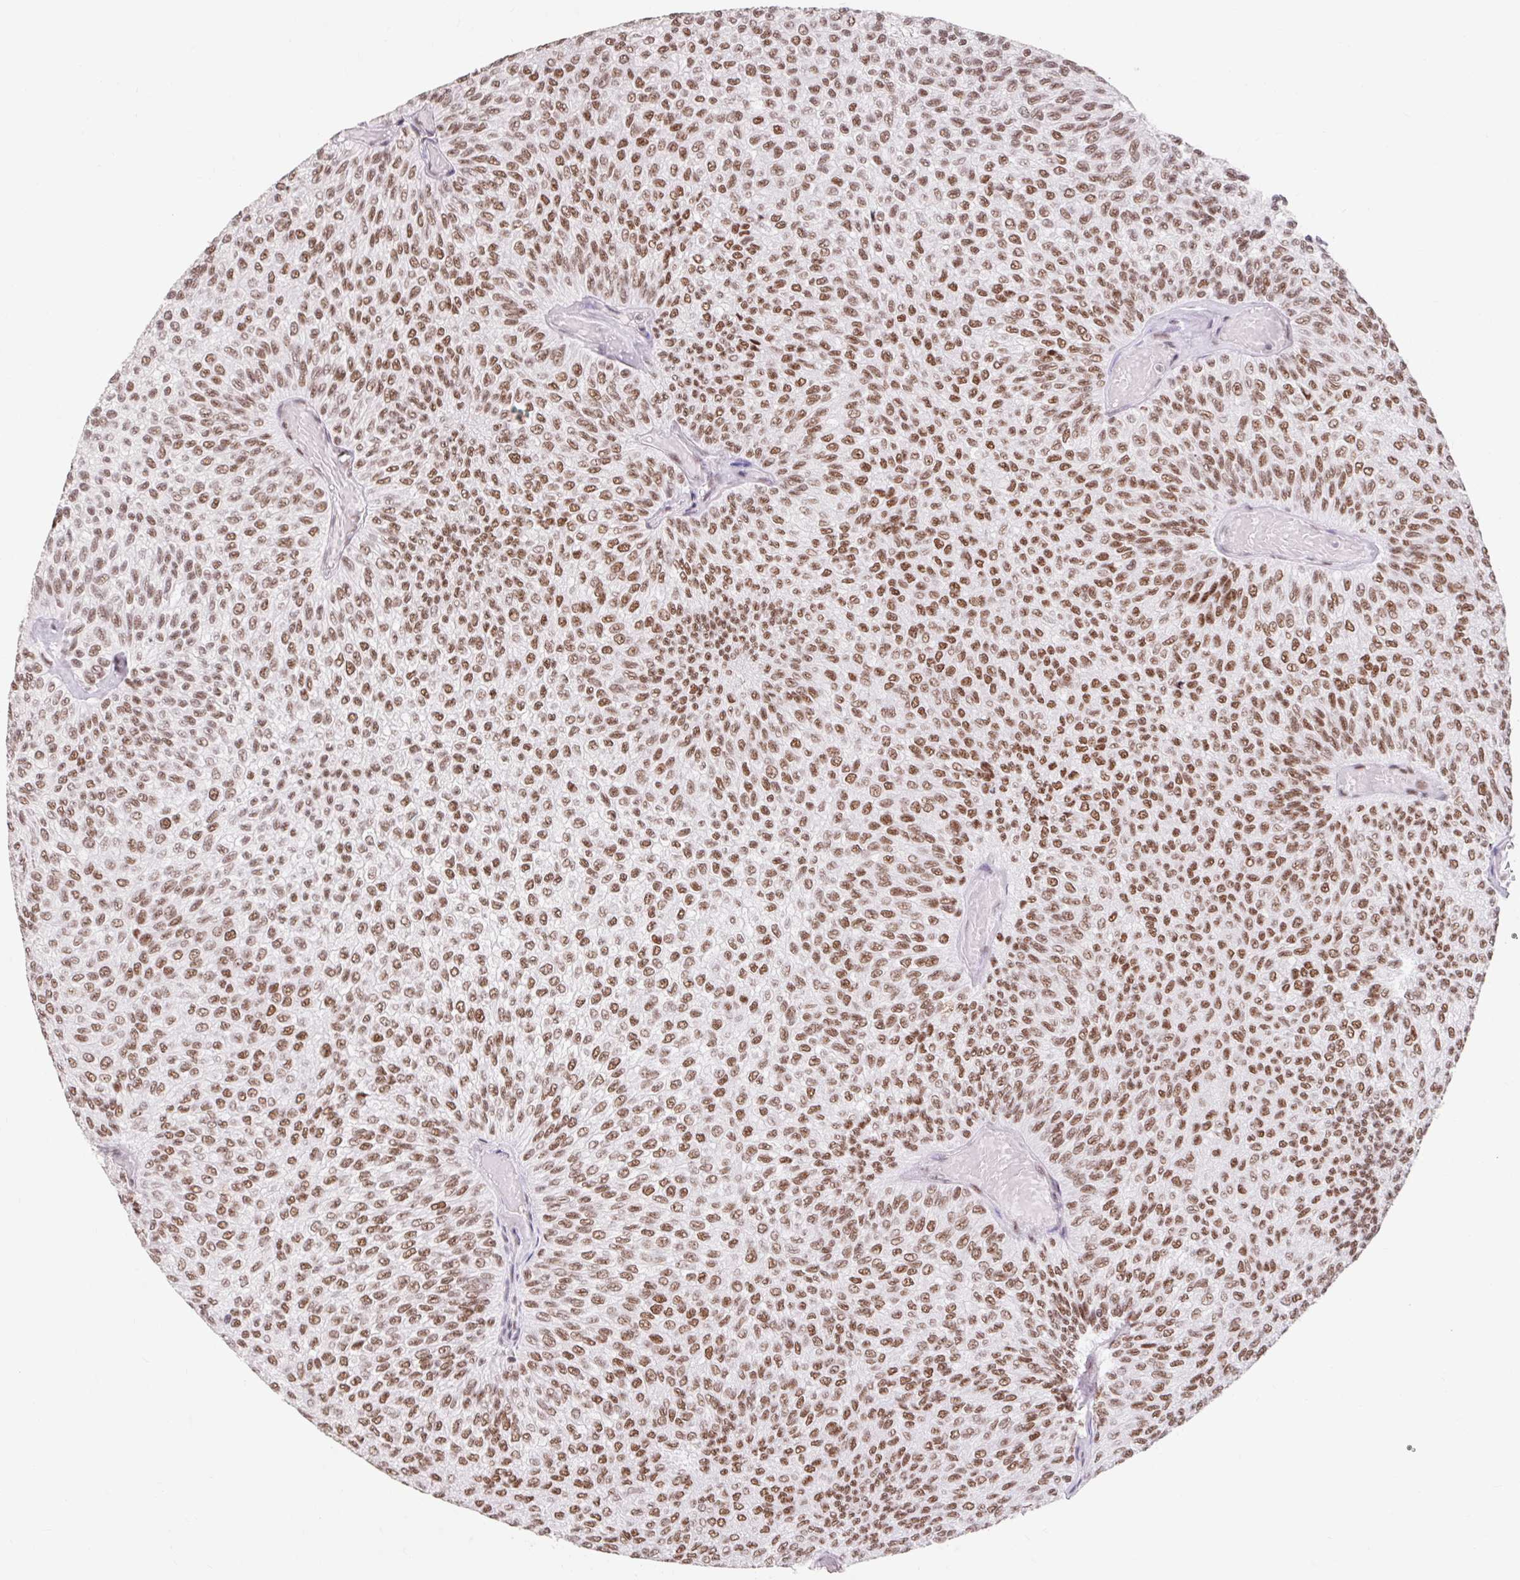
{"staining": {"intensity": "moderate", "quantity": ">75%", "location": "nuclear"}, "tissue": "urothelial cancer", "cell_type": "Tumor cells", "image_type": "cancer", "snomed": [{"axis": "morphology", "description": "Urothelial carcinoma, Low grade"}, {"axis": "topography", "description": "Urinary bladder"}], "caption": "Urothelial cancer was stained to show a protein in brown. There is medium levels of moderate nuclear staining in about >75% of tumor cells.", "gene": "SRSF10", "patient": {"sex": "male", "age": 78}}